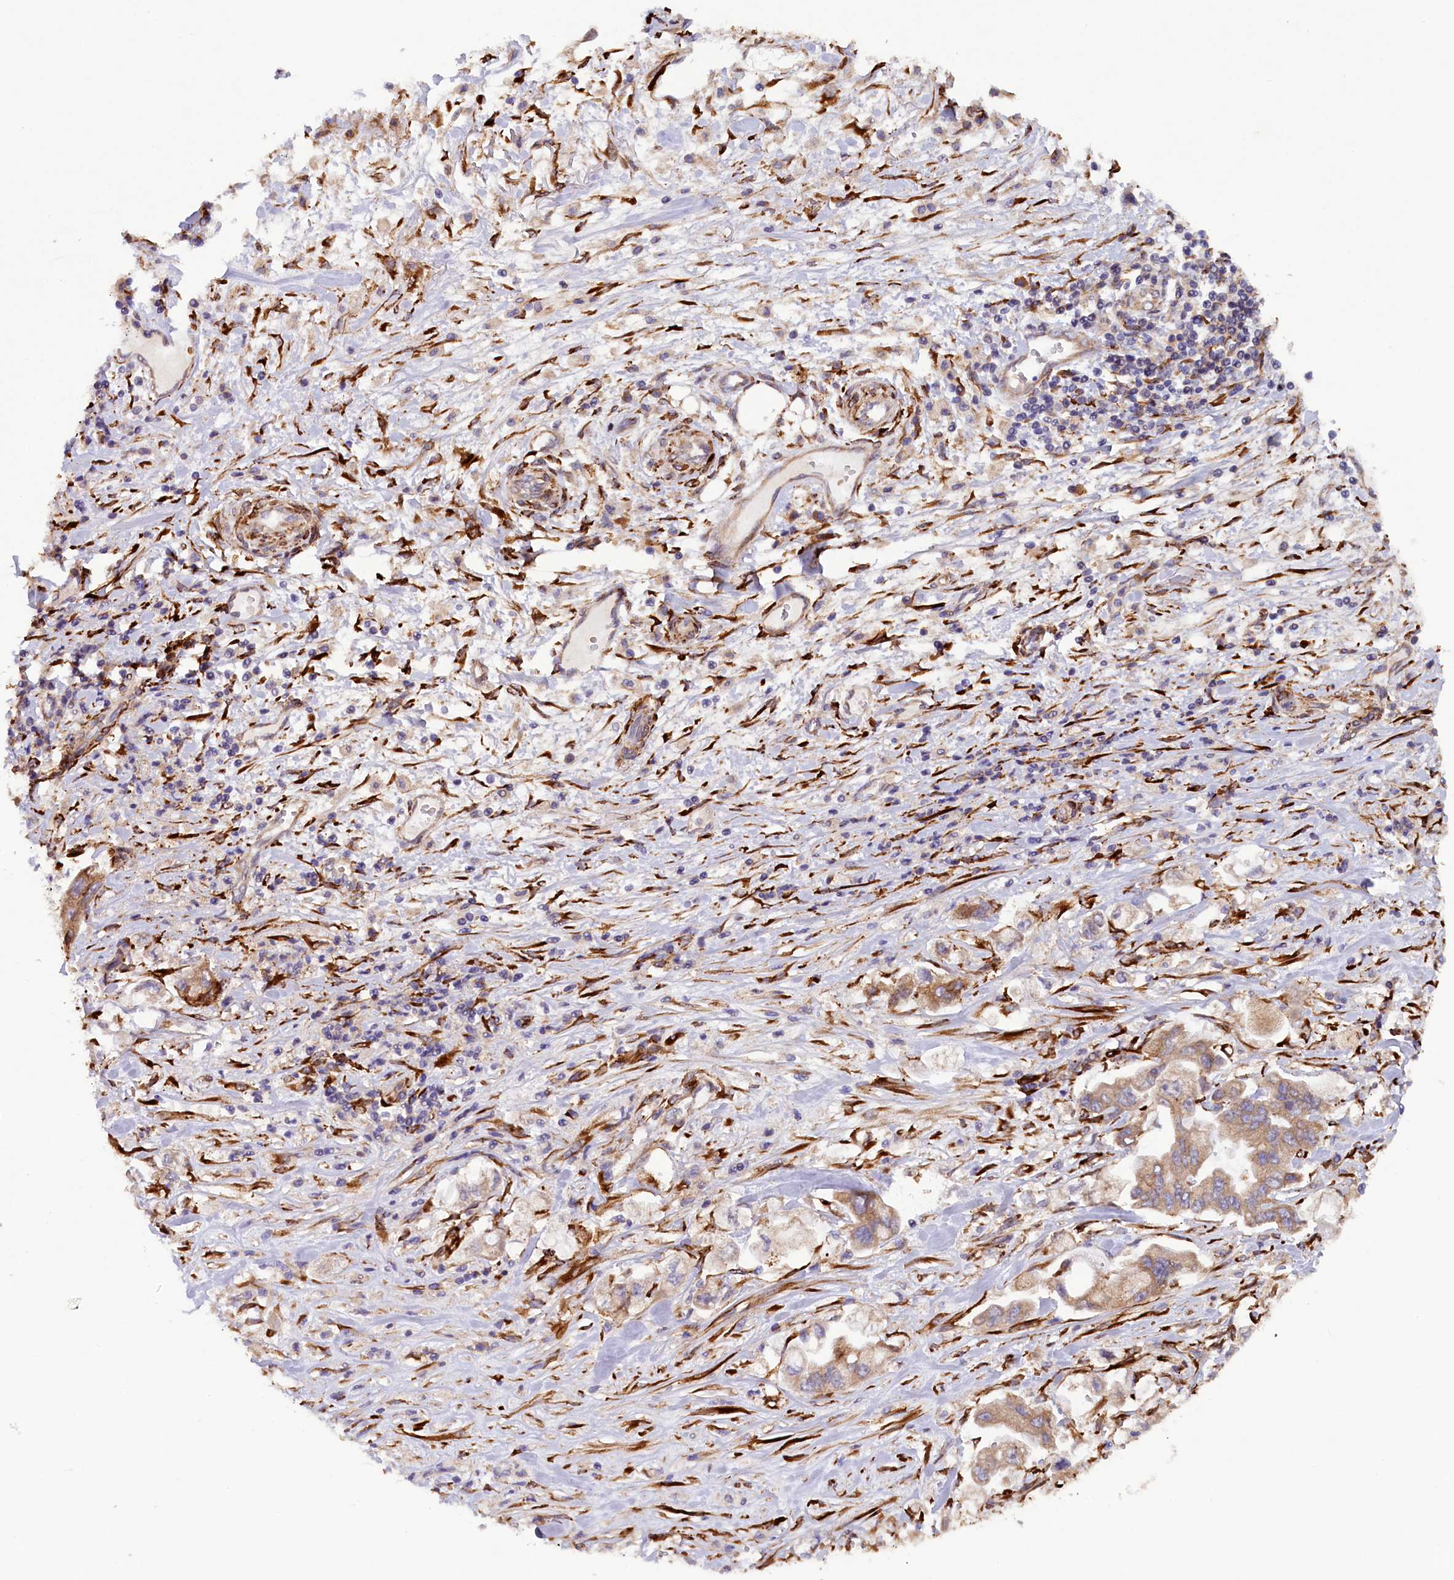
{"staining": {"intensity": "moderate", "quantity": ">75%", "location": "cytoplasmic/membranous"}, "tissue": "stomach cancer", "cell_type": "Tumor cells", "image_type": "cancer", "snomed": [{"axis": "morphology", "description": "Adenocarcinoma, NOS"}, {"axis": "topography", "description": "Stomach"}], "caption": "Moderate cytoplasmic/membranous expression is present in approximately >75% of tumor cells in adenocarcinoma (stomach). The staining was performed using DAB, with brown indicating positive protein expression. Nuclei are stained blue with hematoxylin.", "gene": "ARRDC4", "patient": {"sex": "male", "age": 62}}